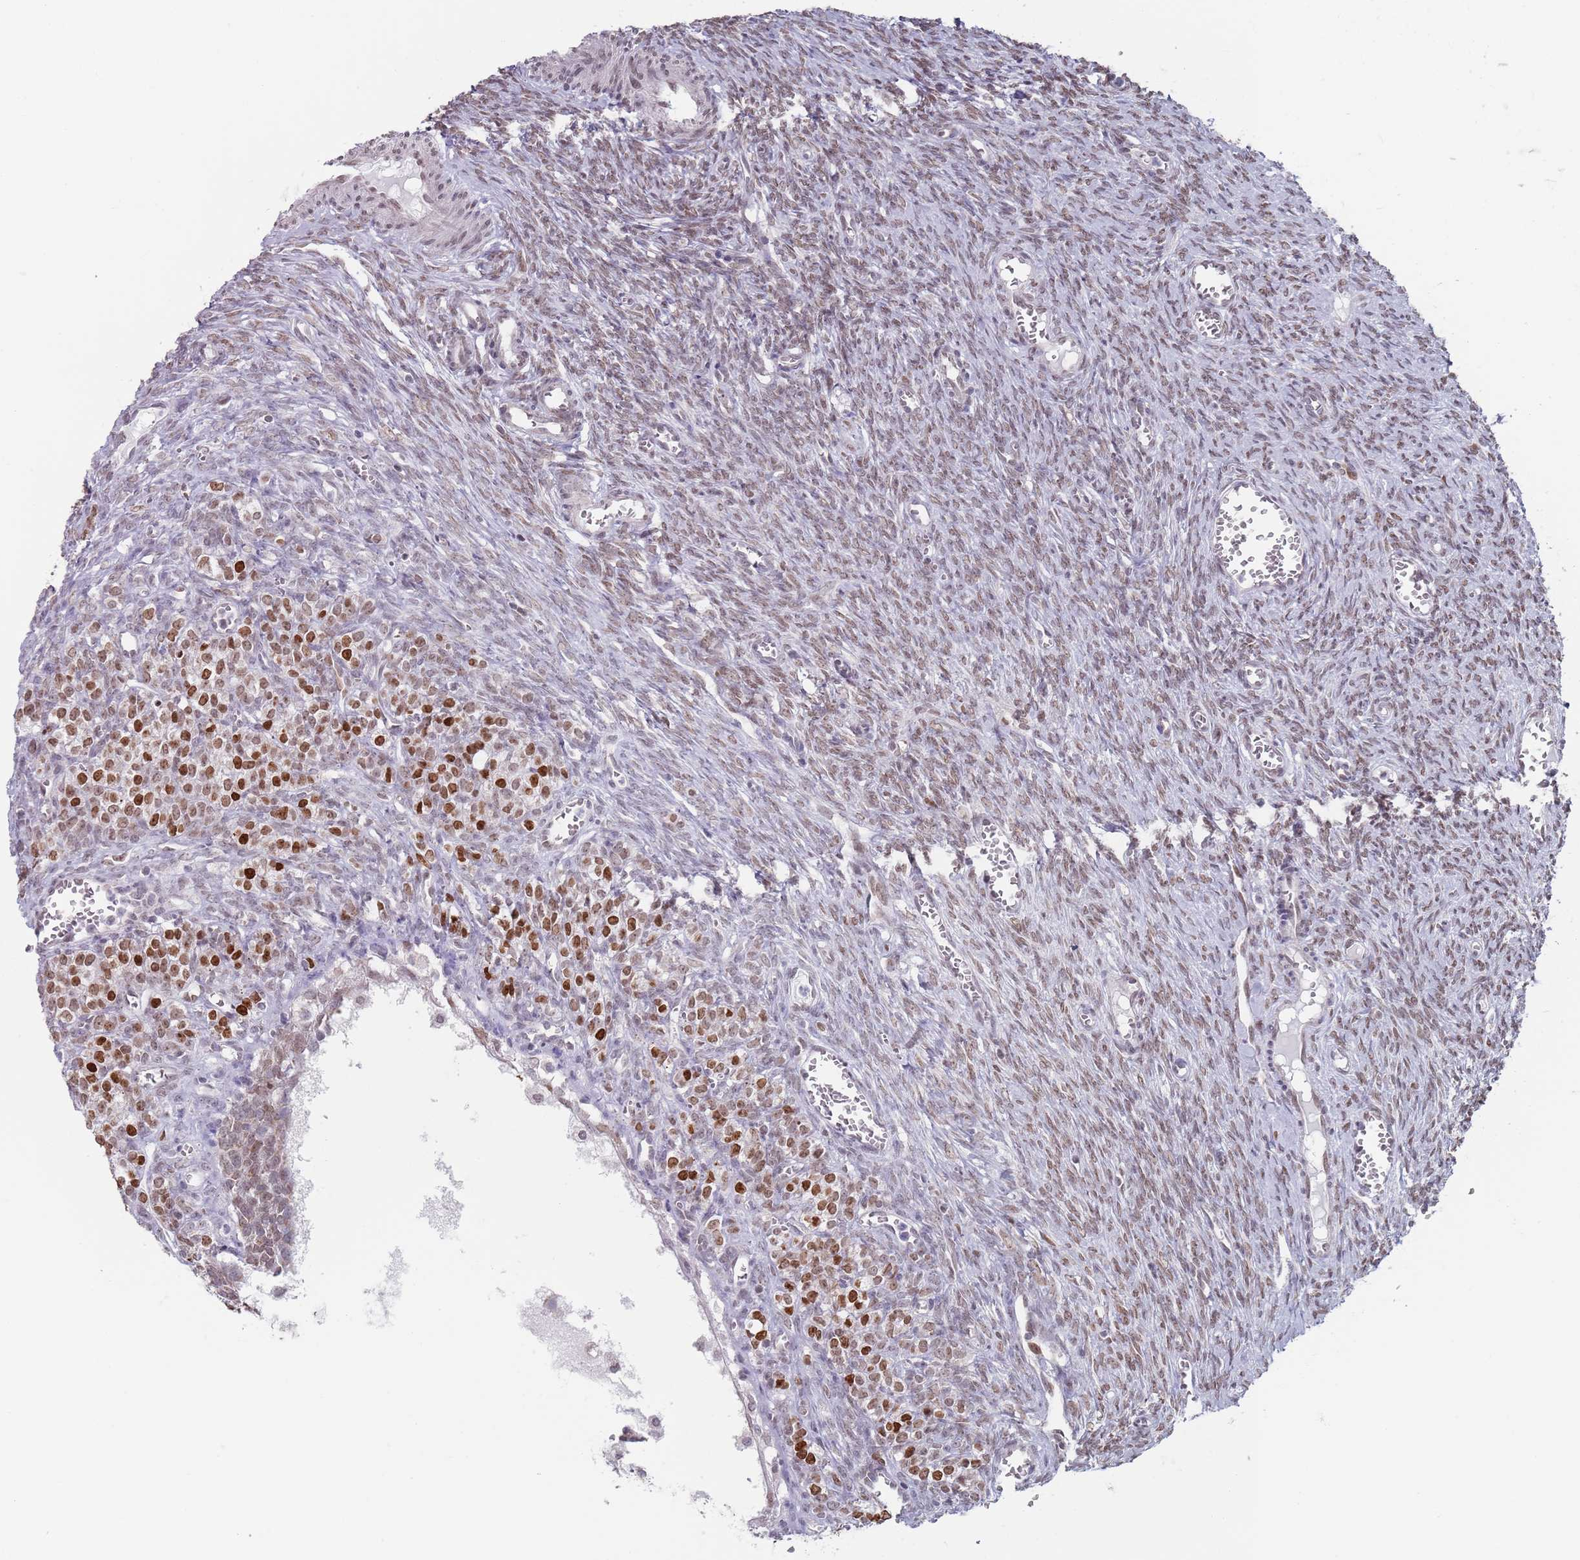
{"staining": {"intensity": "weak", "quantity": ">75%", "location": "nuclear"}, "tissue": "ovary", "cell_type": "Ovarian stroma cells", "image_type": "normal", "snomed": [{"axis": "morphology", "description": "Normal tissue, NOS"}, {"axis": "topography", "description": "Ovary"}], "caption": "A brown stain labels weak nuclear positivity of a protein in ovarian stroma cells of benign human ovary.", "gene": "MFSD12", "patient": {"sex": "female", "age": 44}}